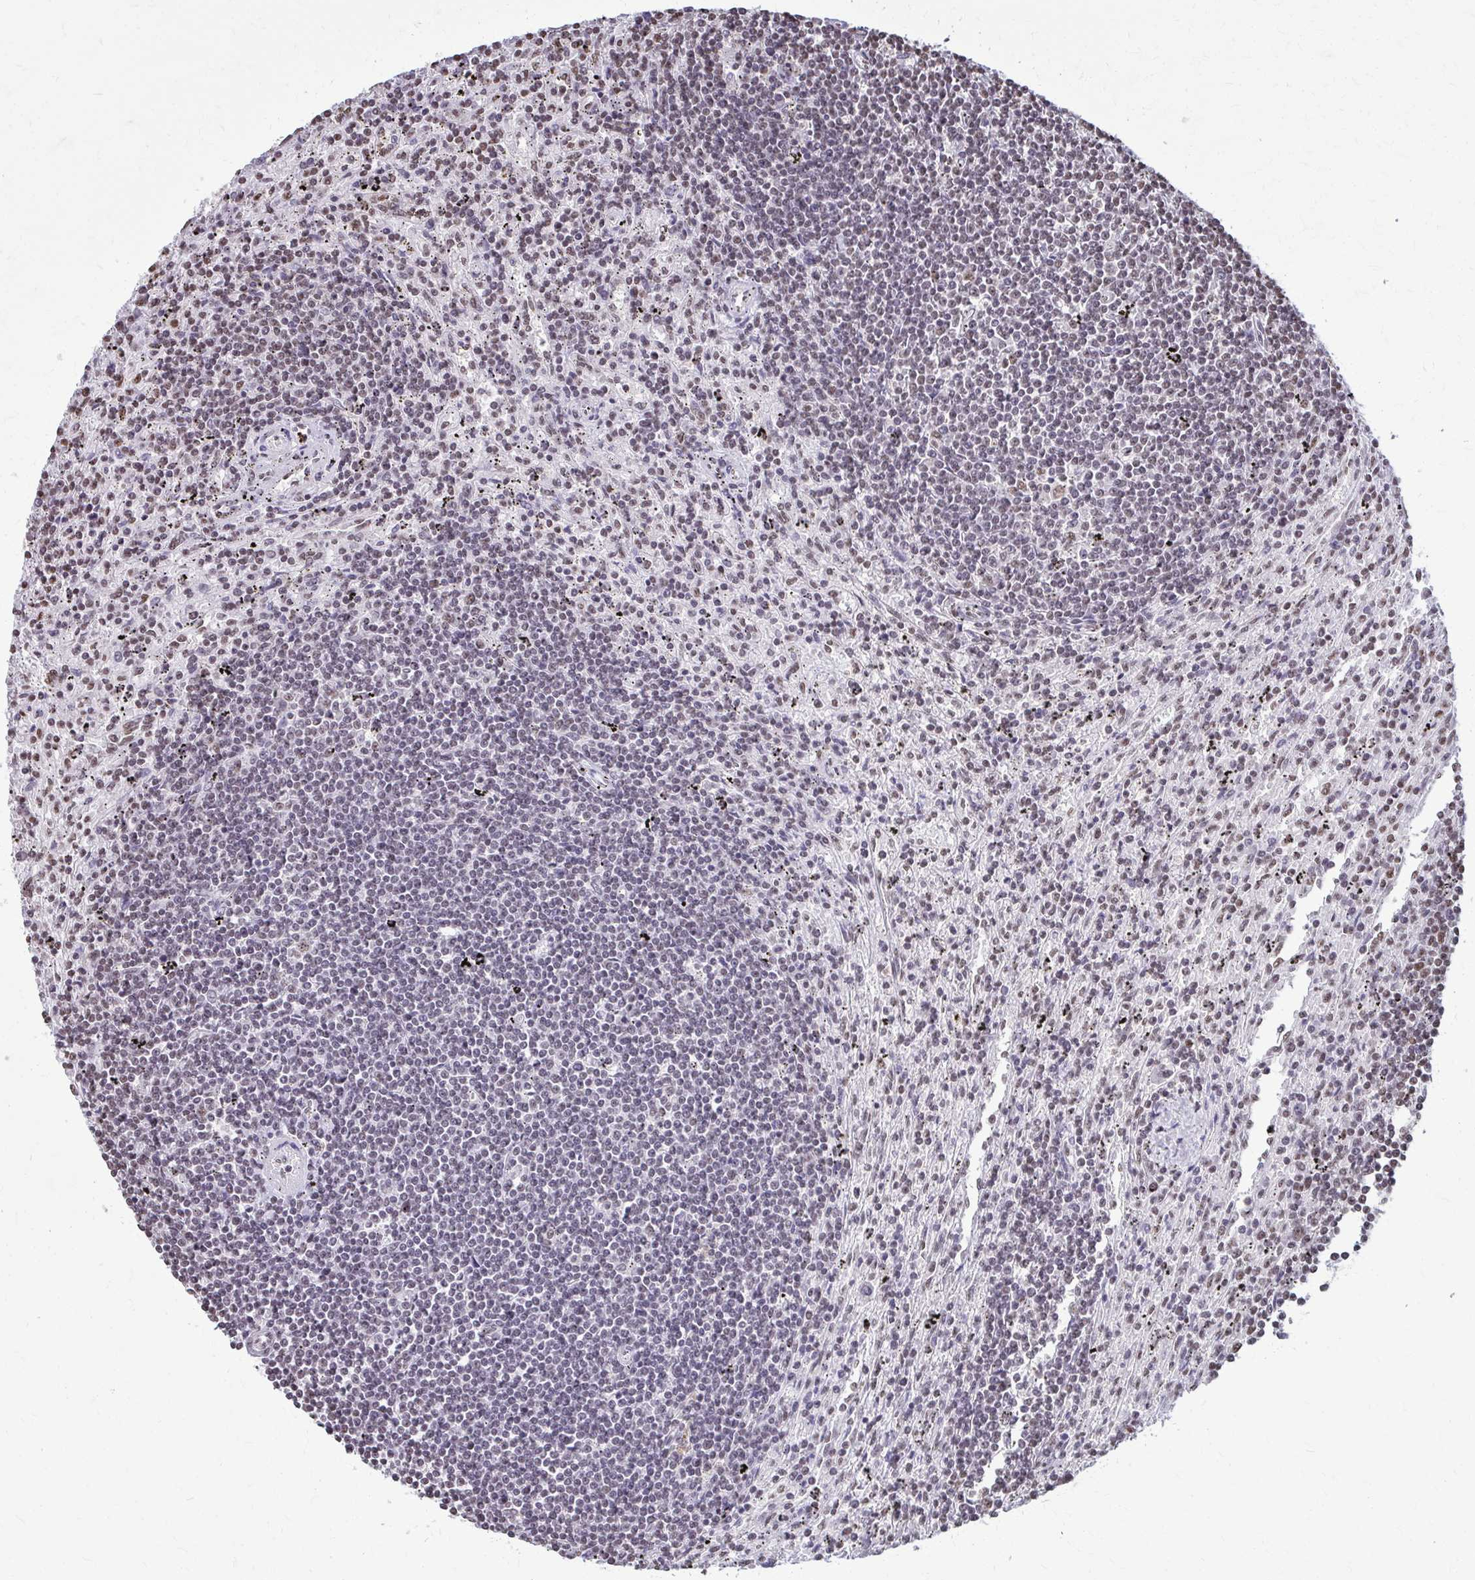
{"staining": {"intensity": "weak", "quantity": "25%-75%", "location": "nuclear"}, "tissue": "lymphoma", "cell_type": "Tumor cells", "image_type": "cancer", "snomed": [{"axis": "morphology", "description": "Malignant lymphoma, non-Hodgkin's type, Low grade"}, {"axis": "topography", "description": "Spleen"}], "caption": "Tumor cells demonstrate weak nuclear staining in about 25%-75% of cells in malignant lymphoma, non-Hodgkin's type (low-grade).", "gene": "SNRPA", "patient": {"sex": "male", "age": 76}}